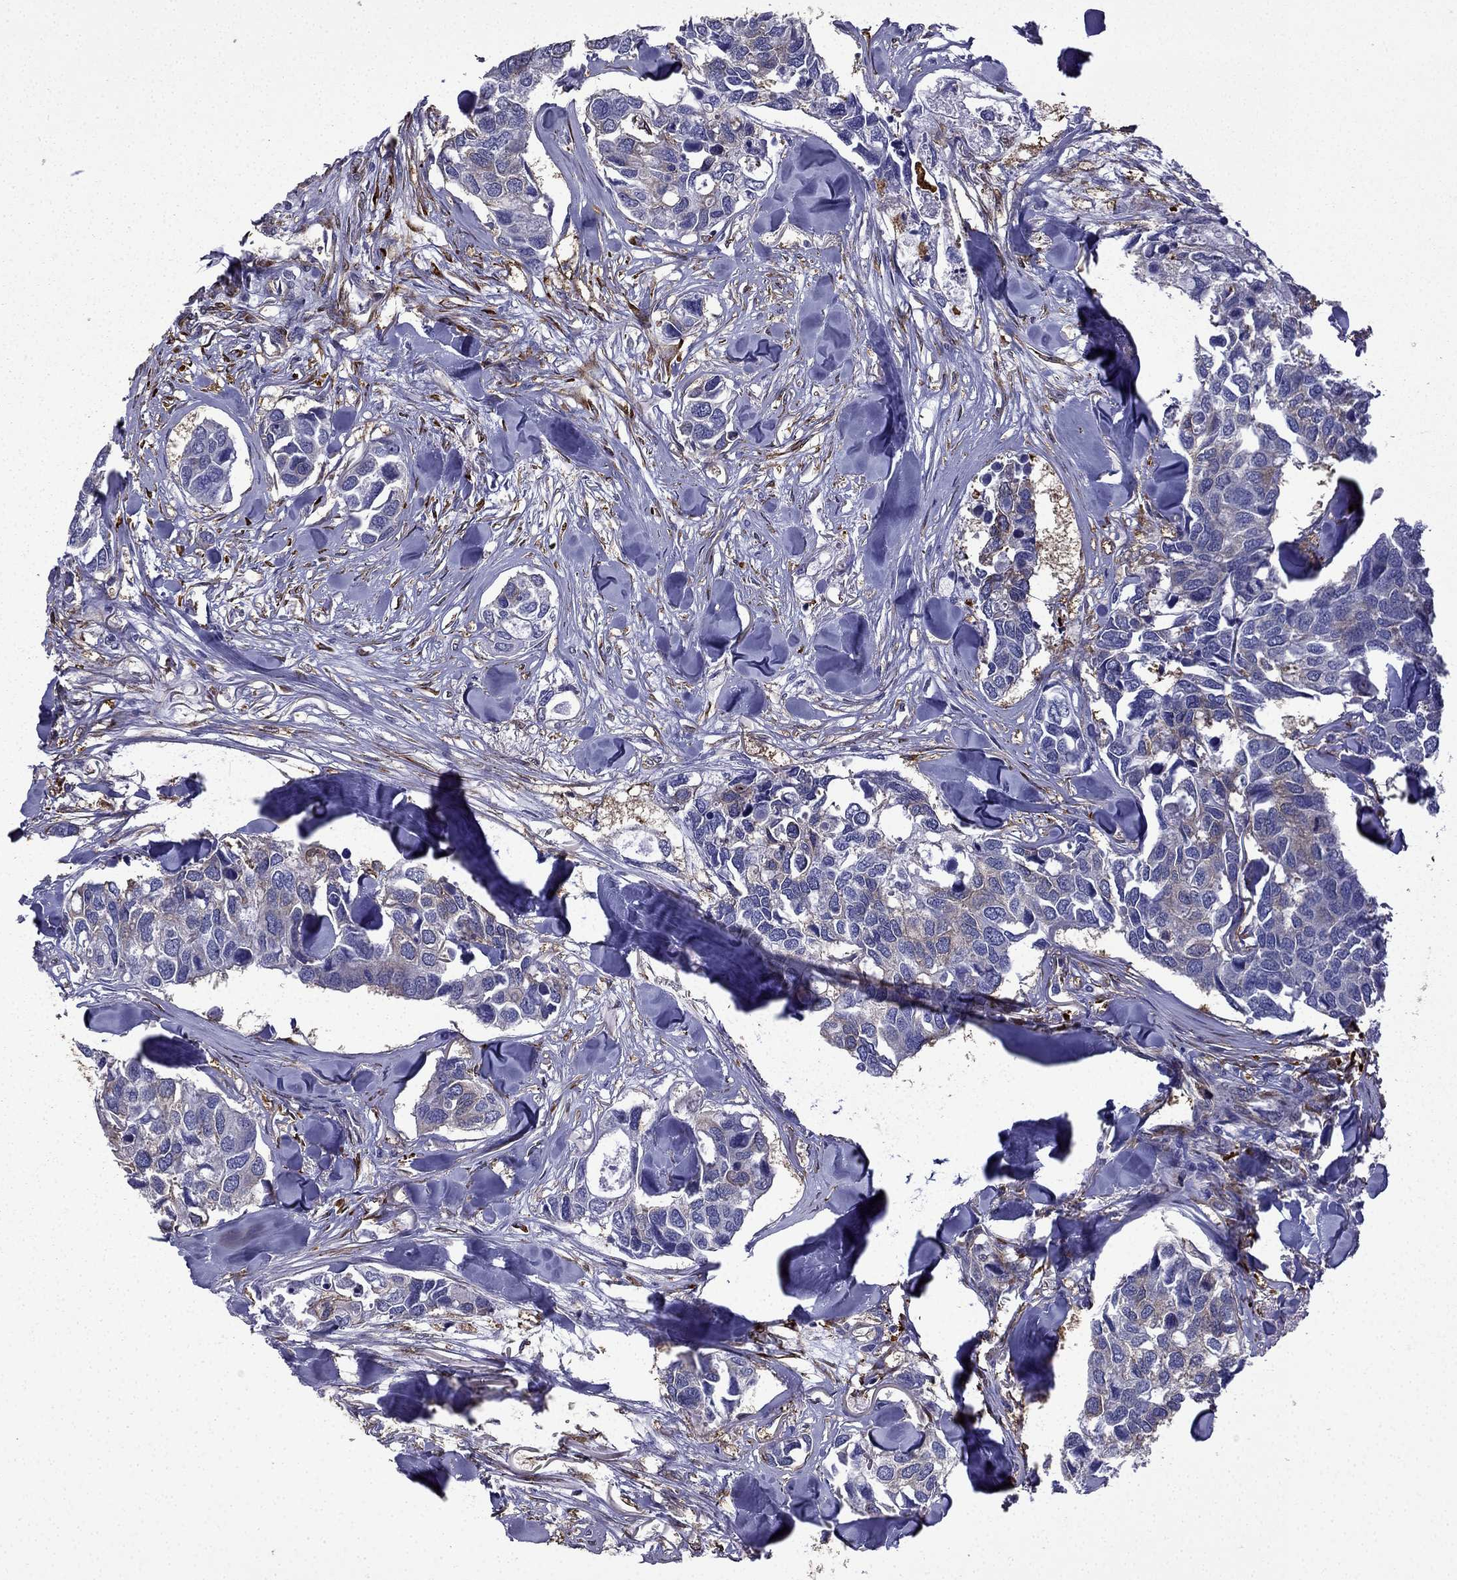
{"staining": {"intensity": "moderate", "quantity": "25%-75%", "location": "cytoplasmic/membranous"}, "tissue": "breast cancer", "cell_type": "Tumor cells", "image_type": "cancer", "snomed": [{"axis": "morphology", "description": "Duct carcinoma"}, {"axis": "topography", "description": "Breast"}], "caption": "Immunohistochemical staining of human breast infiltrating ductal carcinoma demonstrates medium levels of moderate cytoplasmic/membranous protein staining in about 25%-75% of tumor cells.", "gene": "MAP4", "patient": {"sex": "female", "age": 83}}